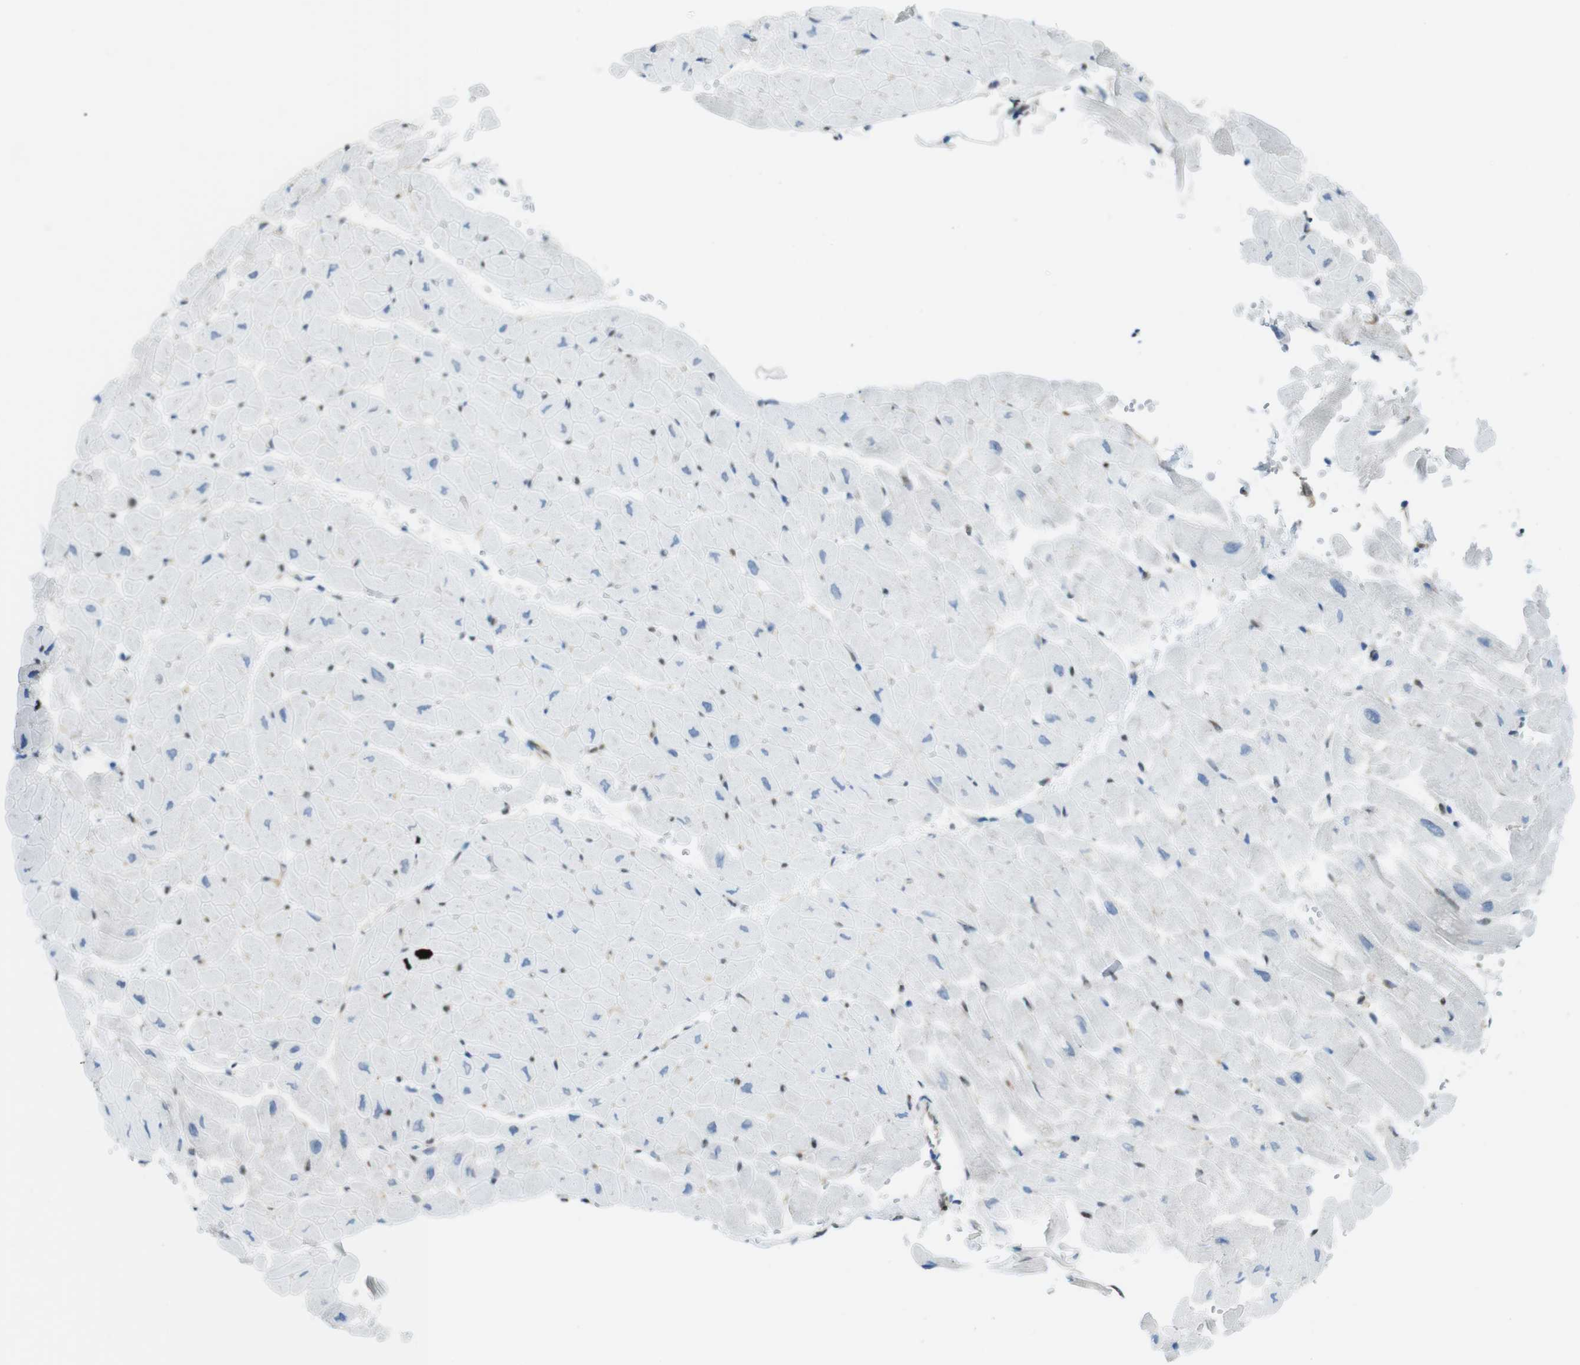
{"staining": {"intensity": "moderate", "quantity": "<25%", "location": "nuclear"}, "tissue": "heart muscle", "cell_type": "Cardiomyocytes", "image_type": "normal", "snomed": [{"axis": "morphology", "description": "Normal tissue, NOS"}, {"axis": "topography", "description": "Heart"}], "caption": "A micrograph of heart muscle stained for a protein reveals moderate nuclear brown staining in cardiomyocytes. (Stains: DAB (3,3'-diaminobenzidine) in brown, nuclei in blue, Microscopy: brightfield microscopy at high magnification).", "gene": "UBB", "patient": {"sex": "male", "age": 45}}